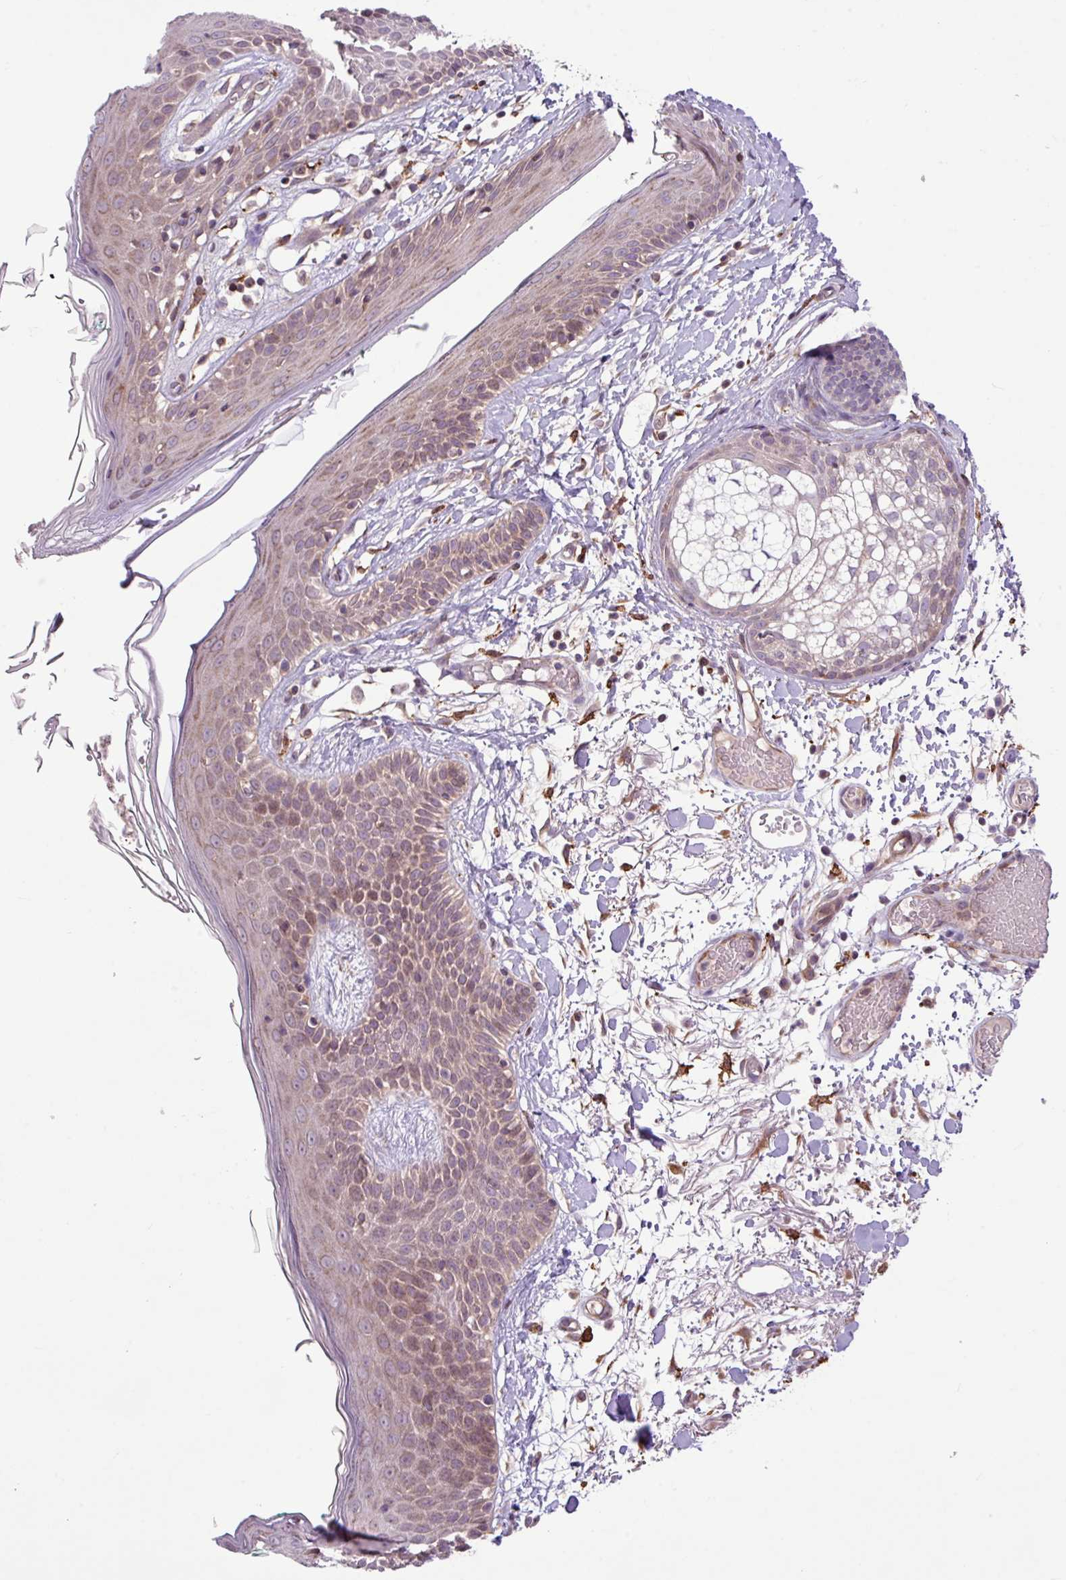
{"staining": {"intensity": "moderate", "quantity": "25%-75%", "location": "cytoplasmic/membranous"}, "tissue": "skin", "cell_type": "Fibroblasts", "image_type": "normal", "snomed": [{"axis": "morphology", "description": "Normal tissue, NOS"}, {"axis": "topography", "description": "Skin"}], "caption": "Brown immunohistochemical staining in benign skin displays moderate cytoplasmic/membranous expression in about 25%-75% of fibroblasts. Using DAB (brown) and hematoxylin (blue) stains, captured at high magnification using brightfield microscopy.", "gene": "ARHGEF25", "patient": {"sex": "male", "age": 79}}